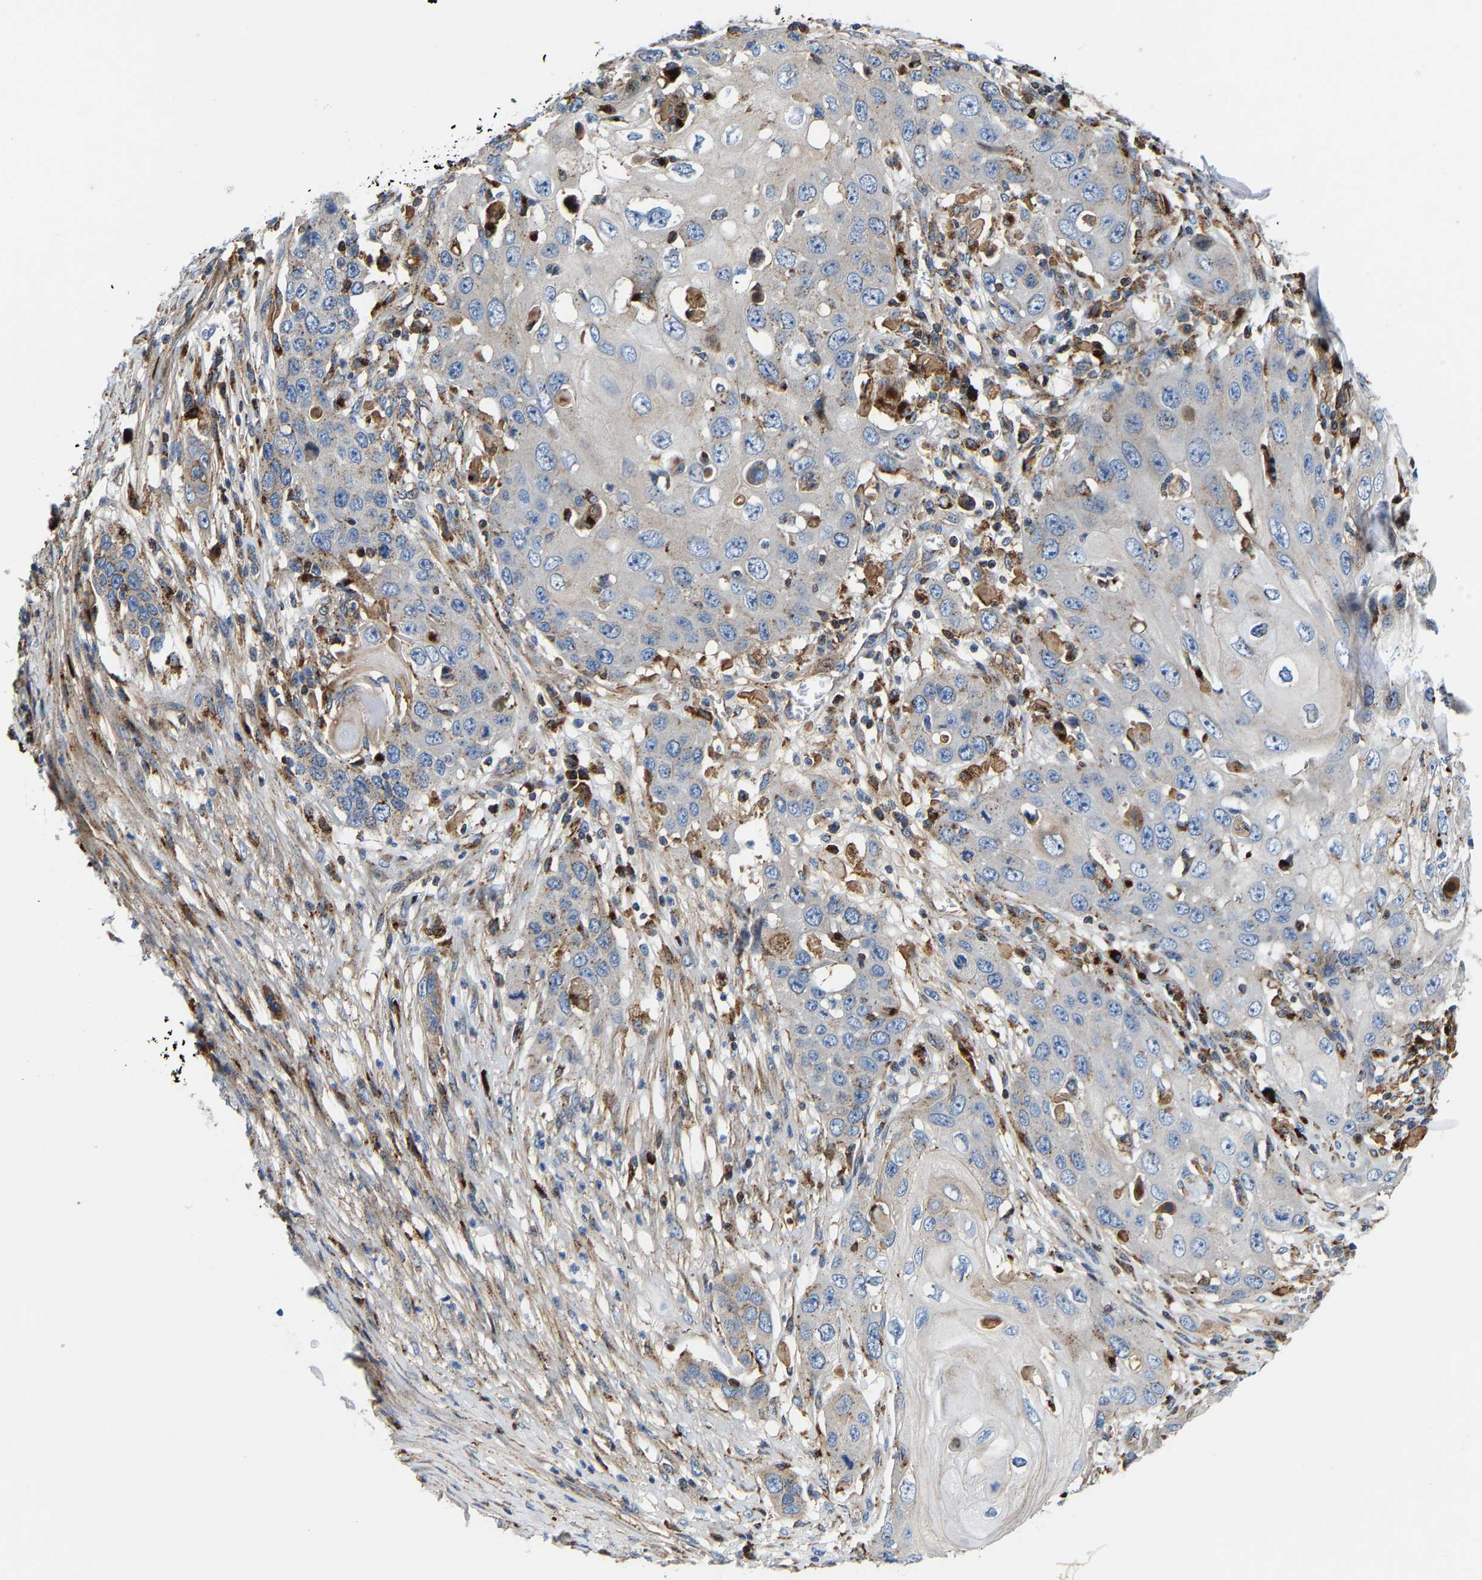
{"staining": {"intensity": "negative", "quantity": "none", "location": "none"}, "tissue": "skin cancer", "cell_type": "Tumor cells", "image_type": "cancer", "snomed": [{"axis": "morphology", "description": "Squamous cell carcinoma, NOS"}, {"axis": "topography", "description": "Skin"}], "caption": "A high-resolution image shows immunohistochemistry staining of skin cancer (squamous cell carcinoma), which reveals no significant expression in tumor cells.", "gene": "DPP7", "patient": {"sex": "male", "age": 55}}